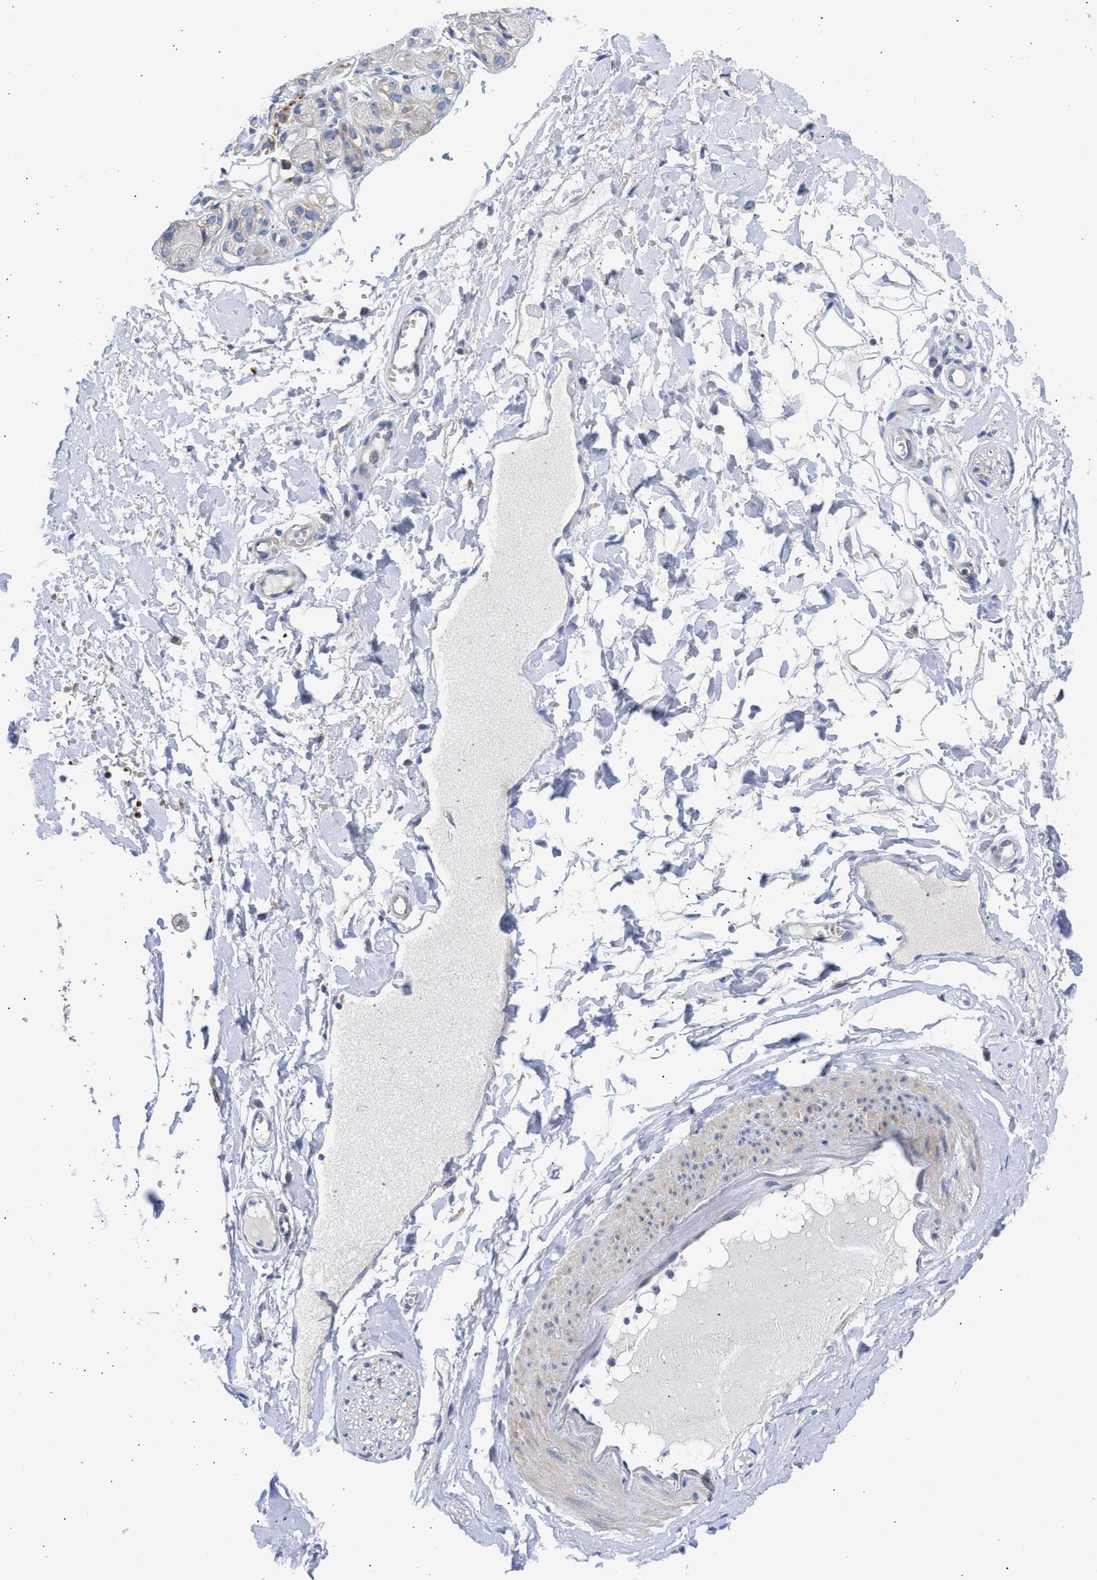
{"staining": {"intensity": "negative", "quantity": "none", "location": "none"}, "tissue": "adipose tissue", "cell_type": "Adipocytes", "image_type": "normal", "snomed": [{"axis": "morphology", "description": "Normal tissue, NOS"}, {"axis": "morphology", "description": "Inflammation, NOS"}, {"axis": "topography", "description": "Salivary gland"}, {"axis": "topography", "description": "Peripheral nerve tissue"}], "caption": "A micrograph of human adipose tissue is negative for staining in adipocytes. The staining was performed using DAB (3,3'-diaminobenzidine) to visualize the protein expression in brown, while the nuclei were stained in blue with hematoxylin (Magnification: 20x).", "gene": "BTG3", "patient": {"sex": "female", "age": 75}}